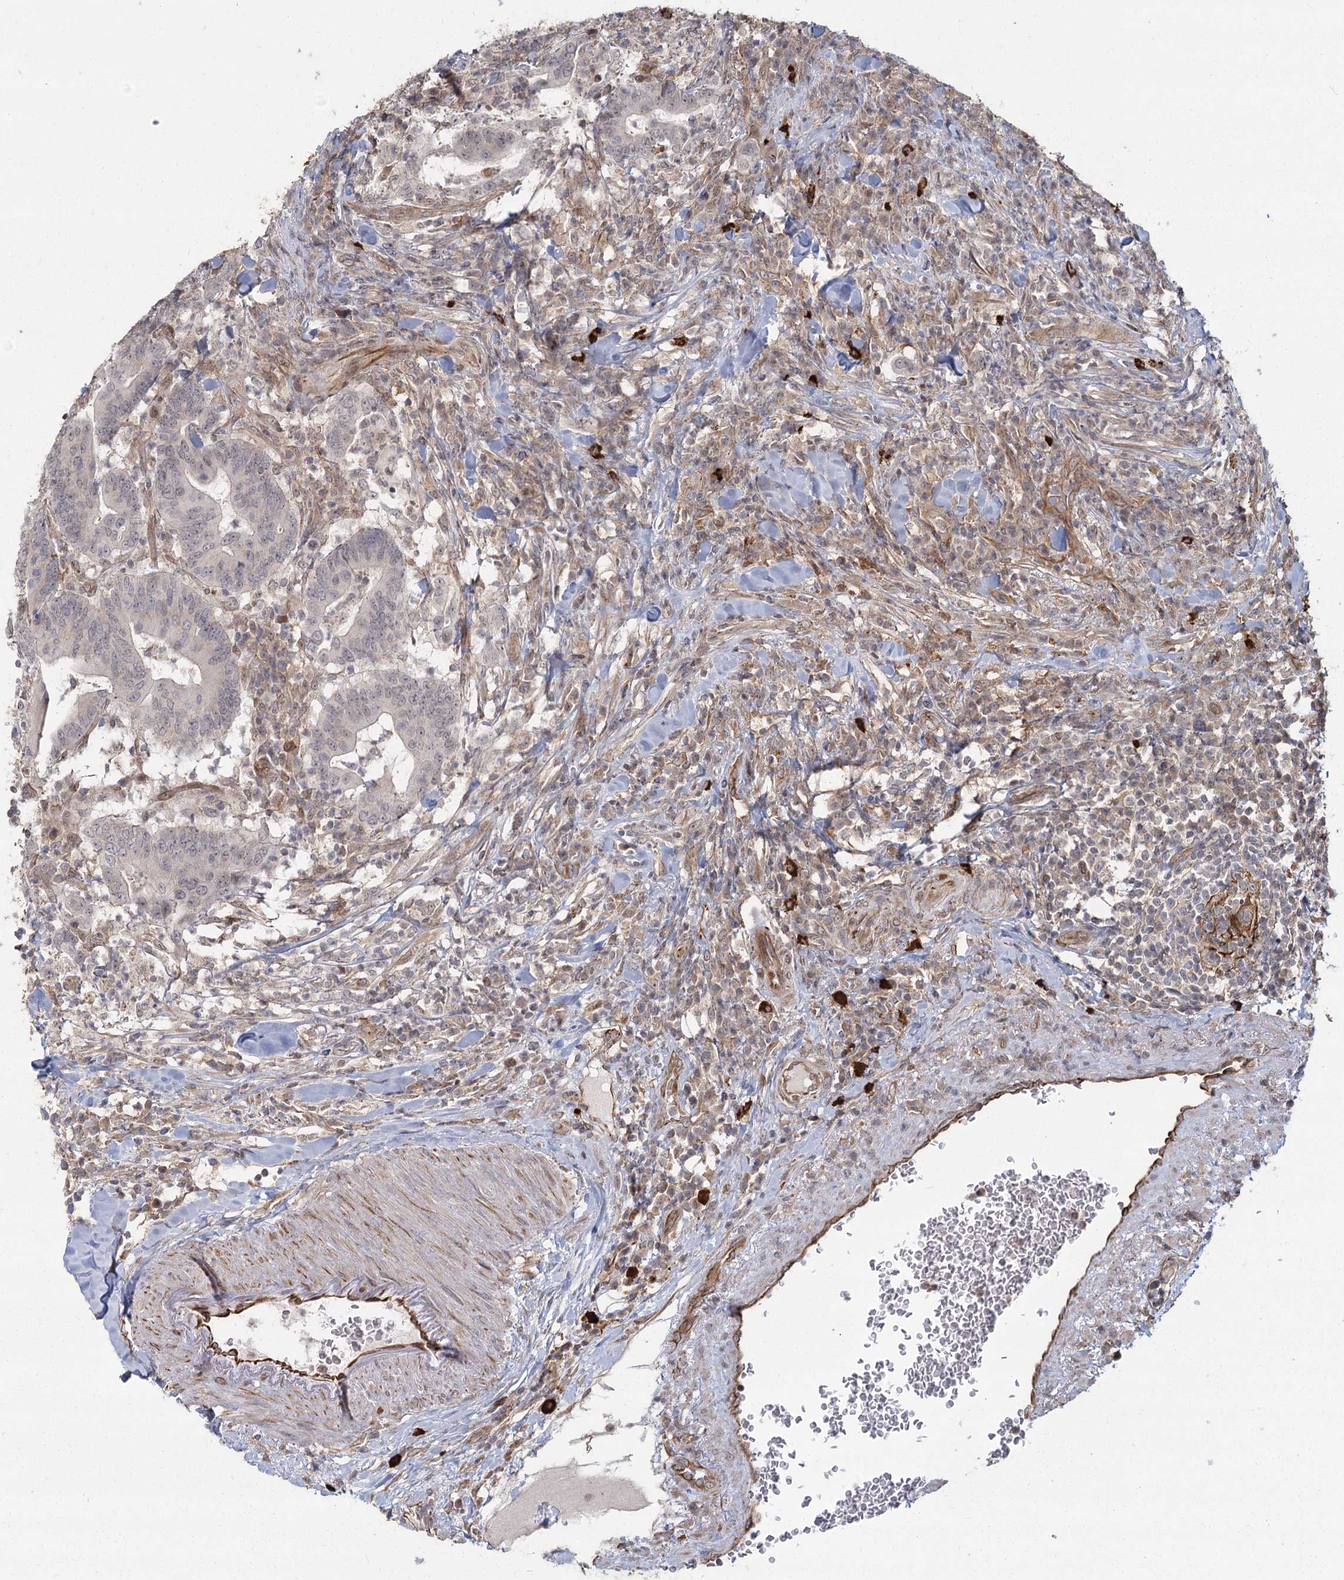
{"staining": {"intensity": "negative", "quantity": "none", "location": "none"}, "tissue": "colorectal cancer", "cell_type": "Tumor cells", "image_type": "cancer", "snomed": [{"axis": "morphology", "description": "Adenocarcinoma, NOS"}, {"axis": "topography", "description": "Colon"}], "caption": "A high-resolution image shows immunohistochemistry staining of adenocarcinoma (colorectal), which reveals no significant expression in tumor cells.", "gene": "AP2M1", "patient": {"sex": "female", "age": 66}}